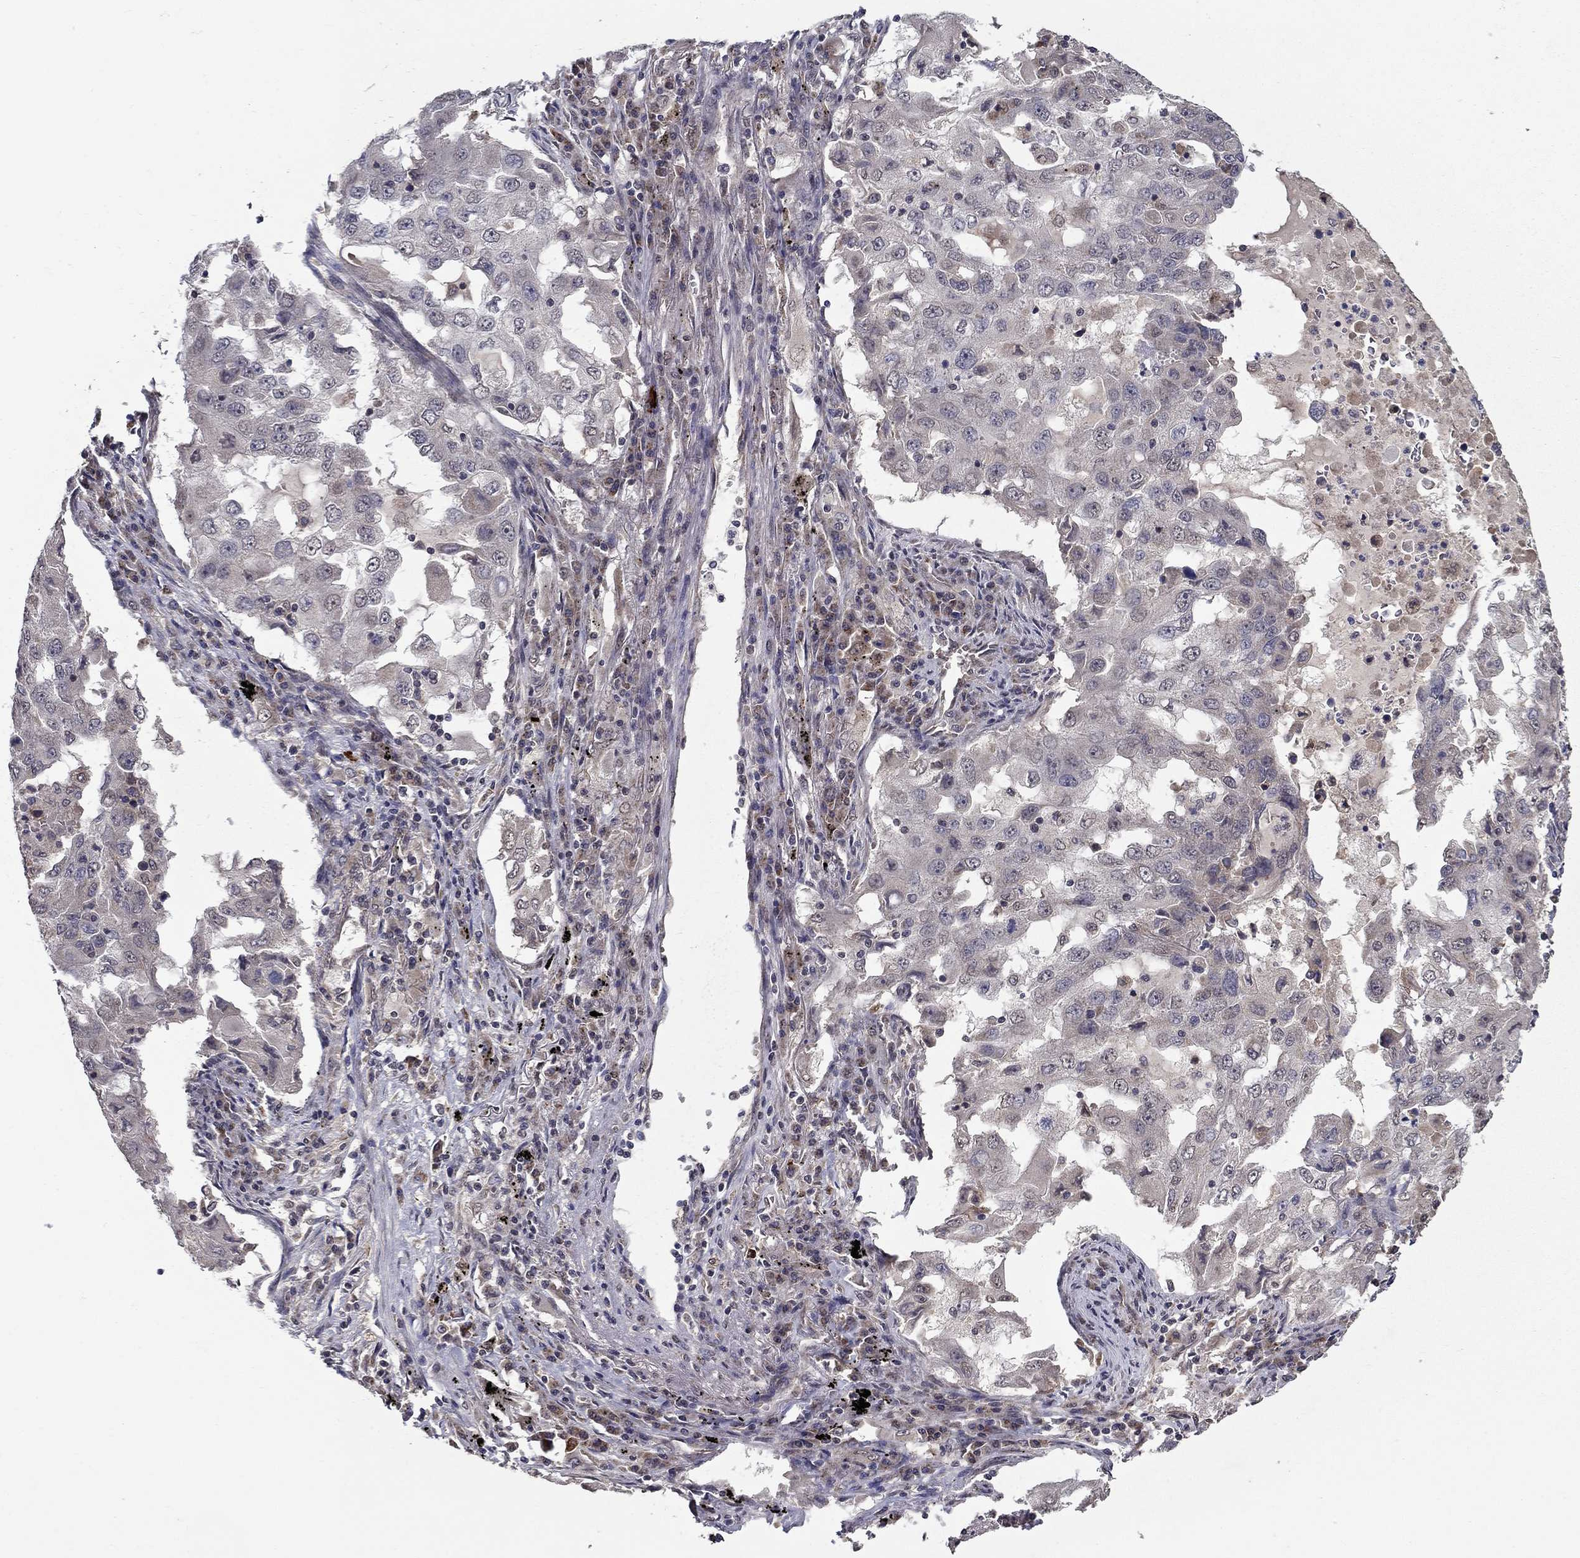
{"staining": {"intensity": "negative", "quantity": "none", "location": "none"}, "tissue": "lung cancer", "cell_type": "Tumor cells", "image_type": "cancer", "snomed": [{"axis": "morphology", "description": "Adenocarcinoma, NOS"}, {"axis": "topography", "description": "Lung"}], "caption": "The immunohistochemistry photomicrograph has no significant positivity in tumor cells of lung adenocarcinoma tissue. (Stains: DAB (3,3'-diaminobenzidine) immunohistochemistry with hematoxylin counter stain, Microscopy: brightfield microscopy at high magnification).", "gene": "SLC2A13", "patient": {"sex": "female", "age": 61}}